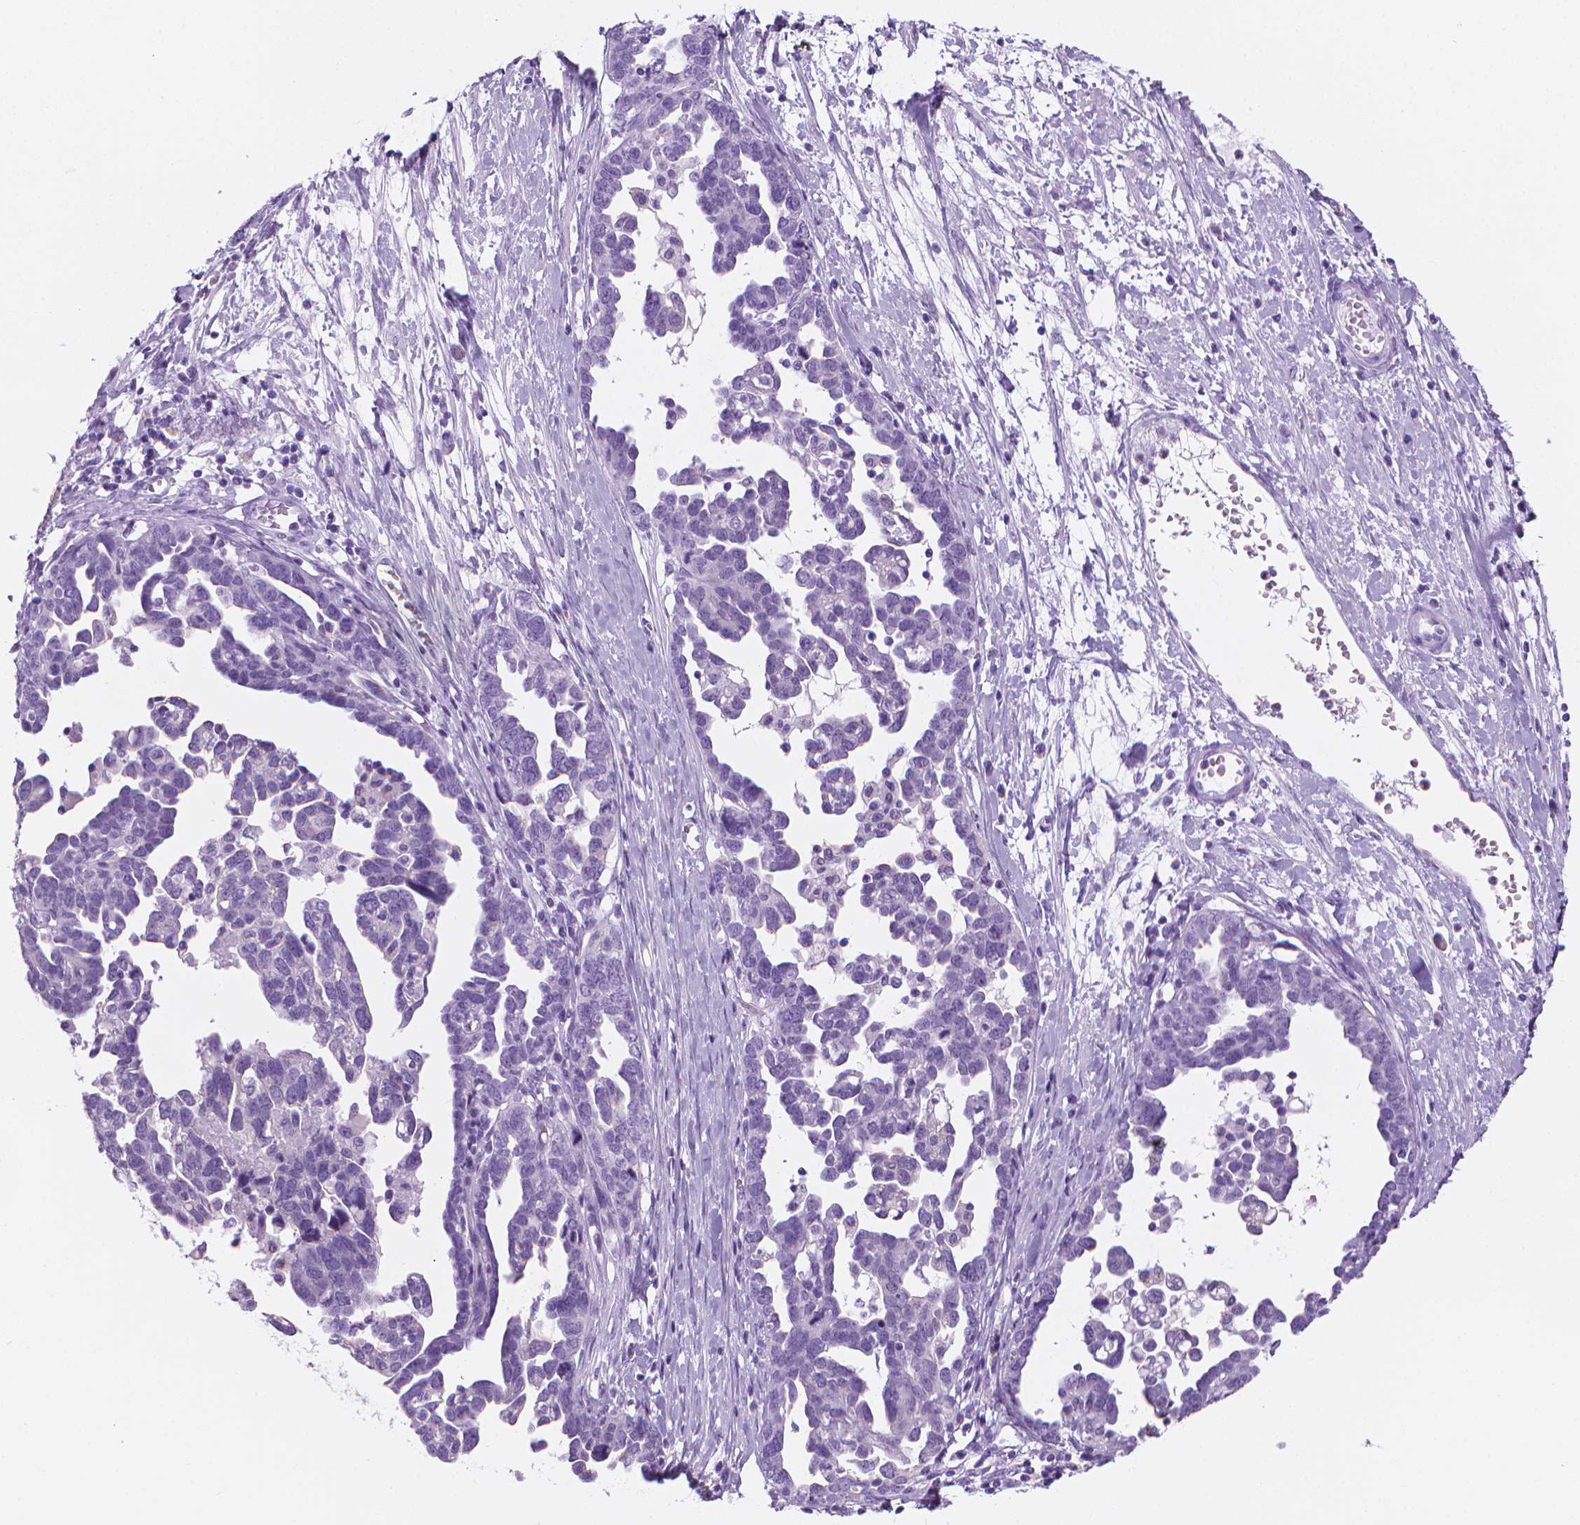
{"staining": {"intensity": "negative", "quantity": "none", "location": "none"}, "tissue": "ovarian cancer", "cell_type": "Tumor cells", "image_type": "cancer", "snomed": [{"axis": "morphology", "description": "Cystadenocarcinoma, serous, NOS"}, {"axis": "topography", "description": "Ovary"}], "caption": "The photomicrograph displays no significant staining in tumor cells of ovarian cancer. (DAB (3,3'-diaminobenzidine) IHC with hematoxylin counter stain).", "gene": "TTC29", "patient": {"sex": "female", "age": 54}}